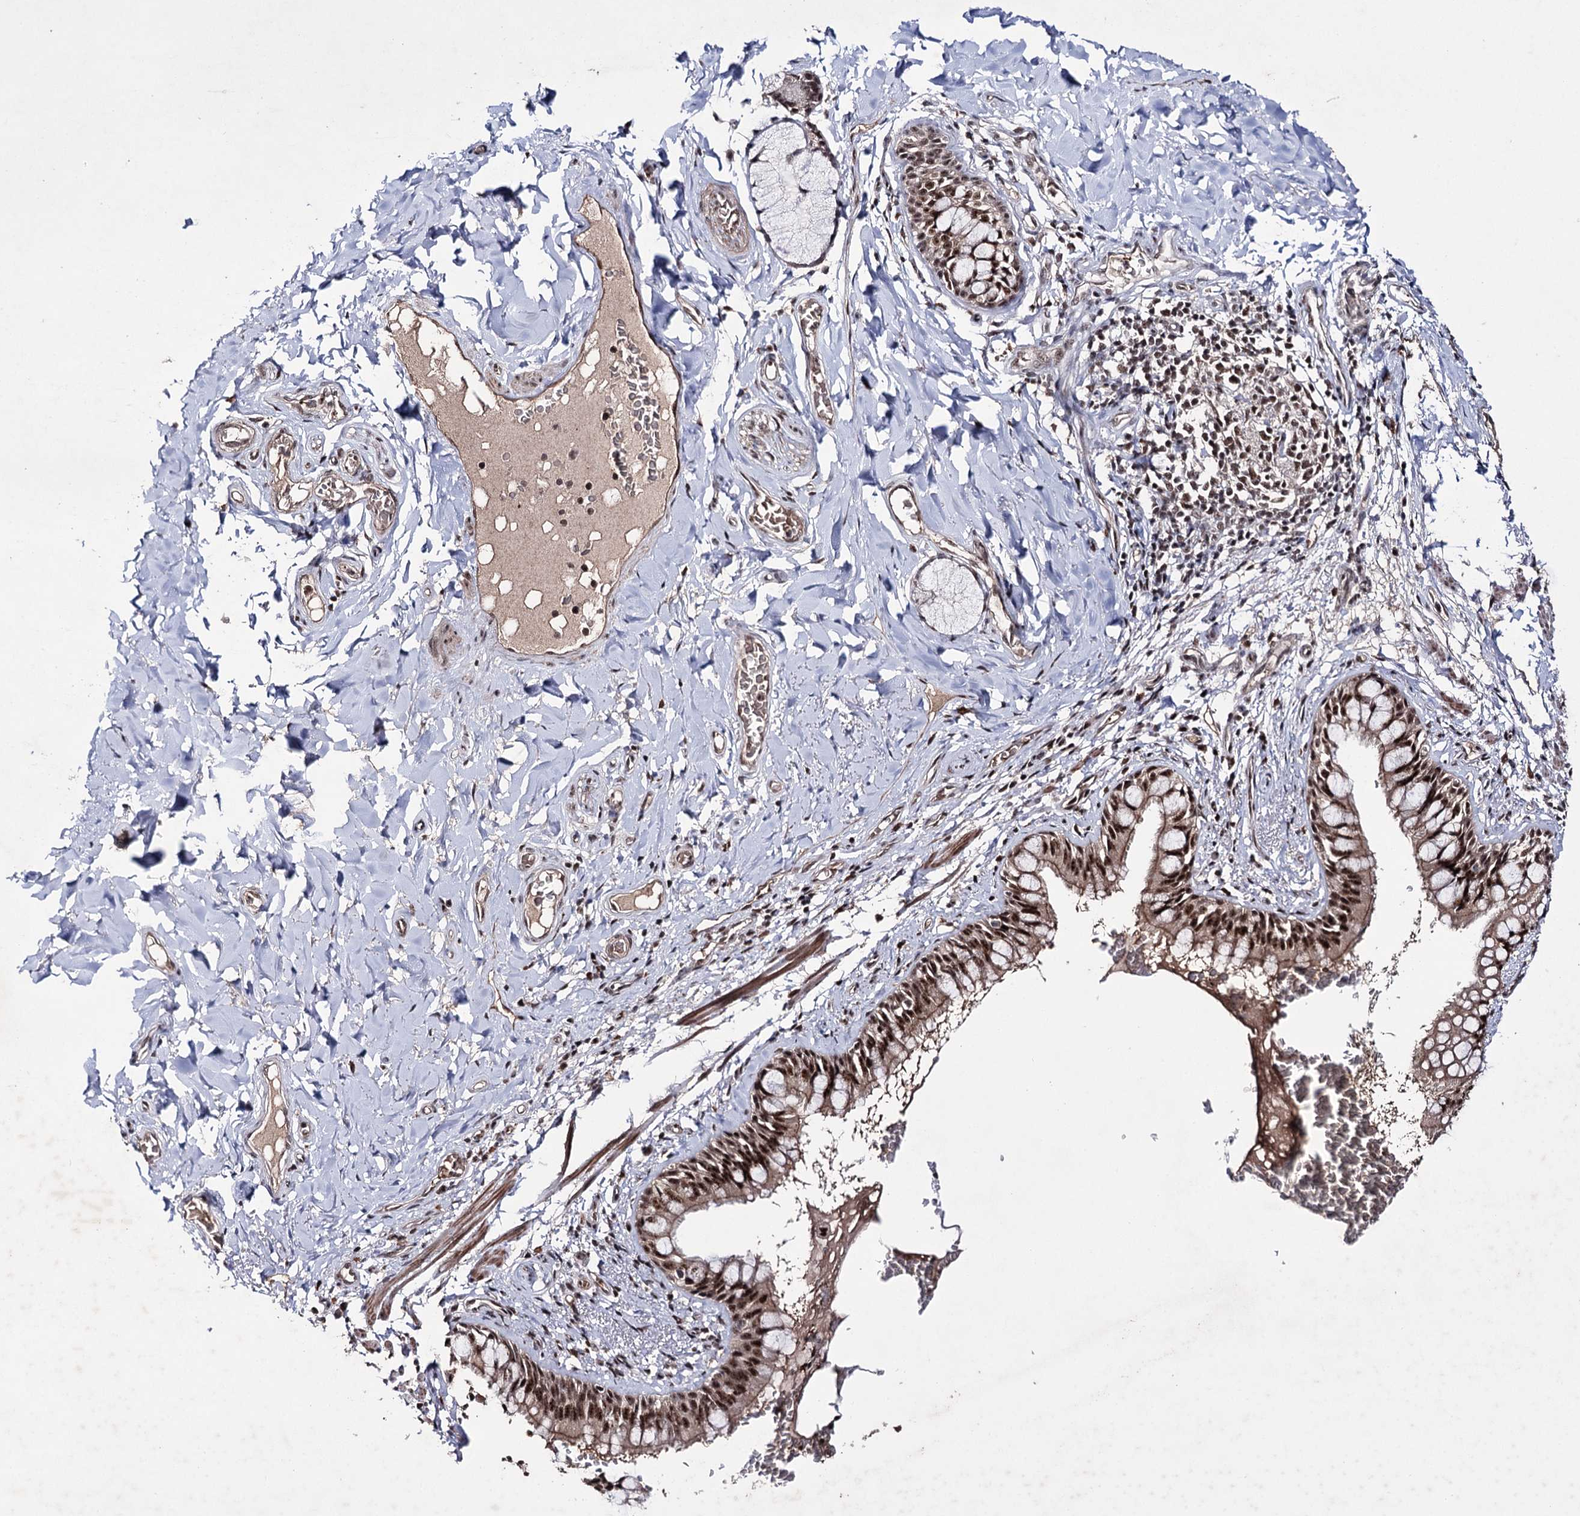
{"staining": {"intensity": "strong", "quantity": ">75%", "location": "nuclear"}, "tissue": "bronchus", "cell_type": "Respiratory epithelial cells", "image_type": "normal", "snomed": [{"axis": "morphology", "description": "Normal tissue, NOS"}, {"axis": "topography", "description": "Cartilage tissue"}, {"axis": "topography", "description": "Bronchus"}], "caption": "Protein positivity by immunohistochemistry (IHC) exhibits strong nuclear positivity in approximately >75% of respiratory epithelial cells in unremarkable bronchus.", "gene": "PRPF40A", "patient": {"sex": "female", "age": 36}}